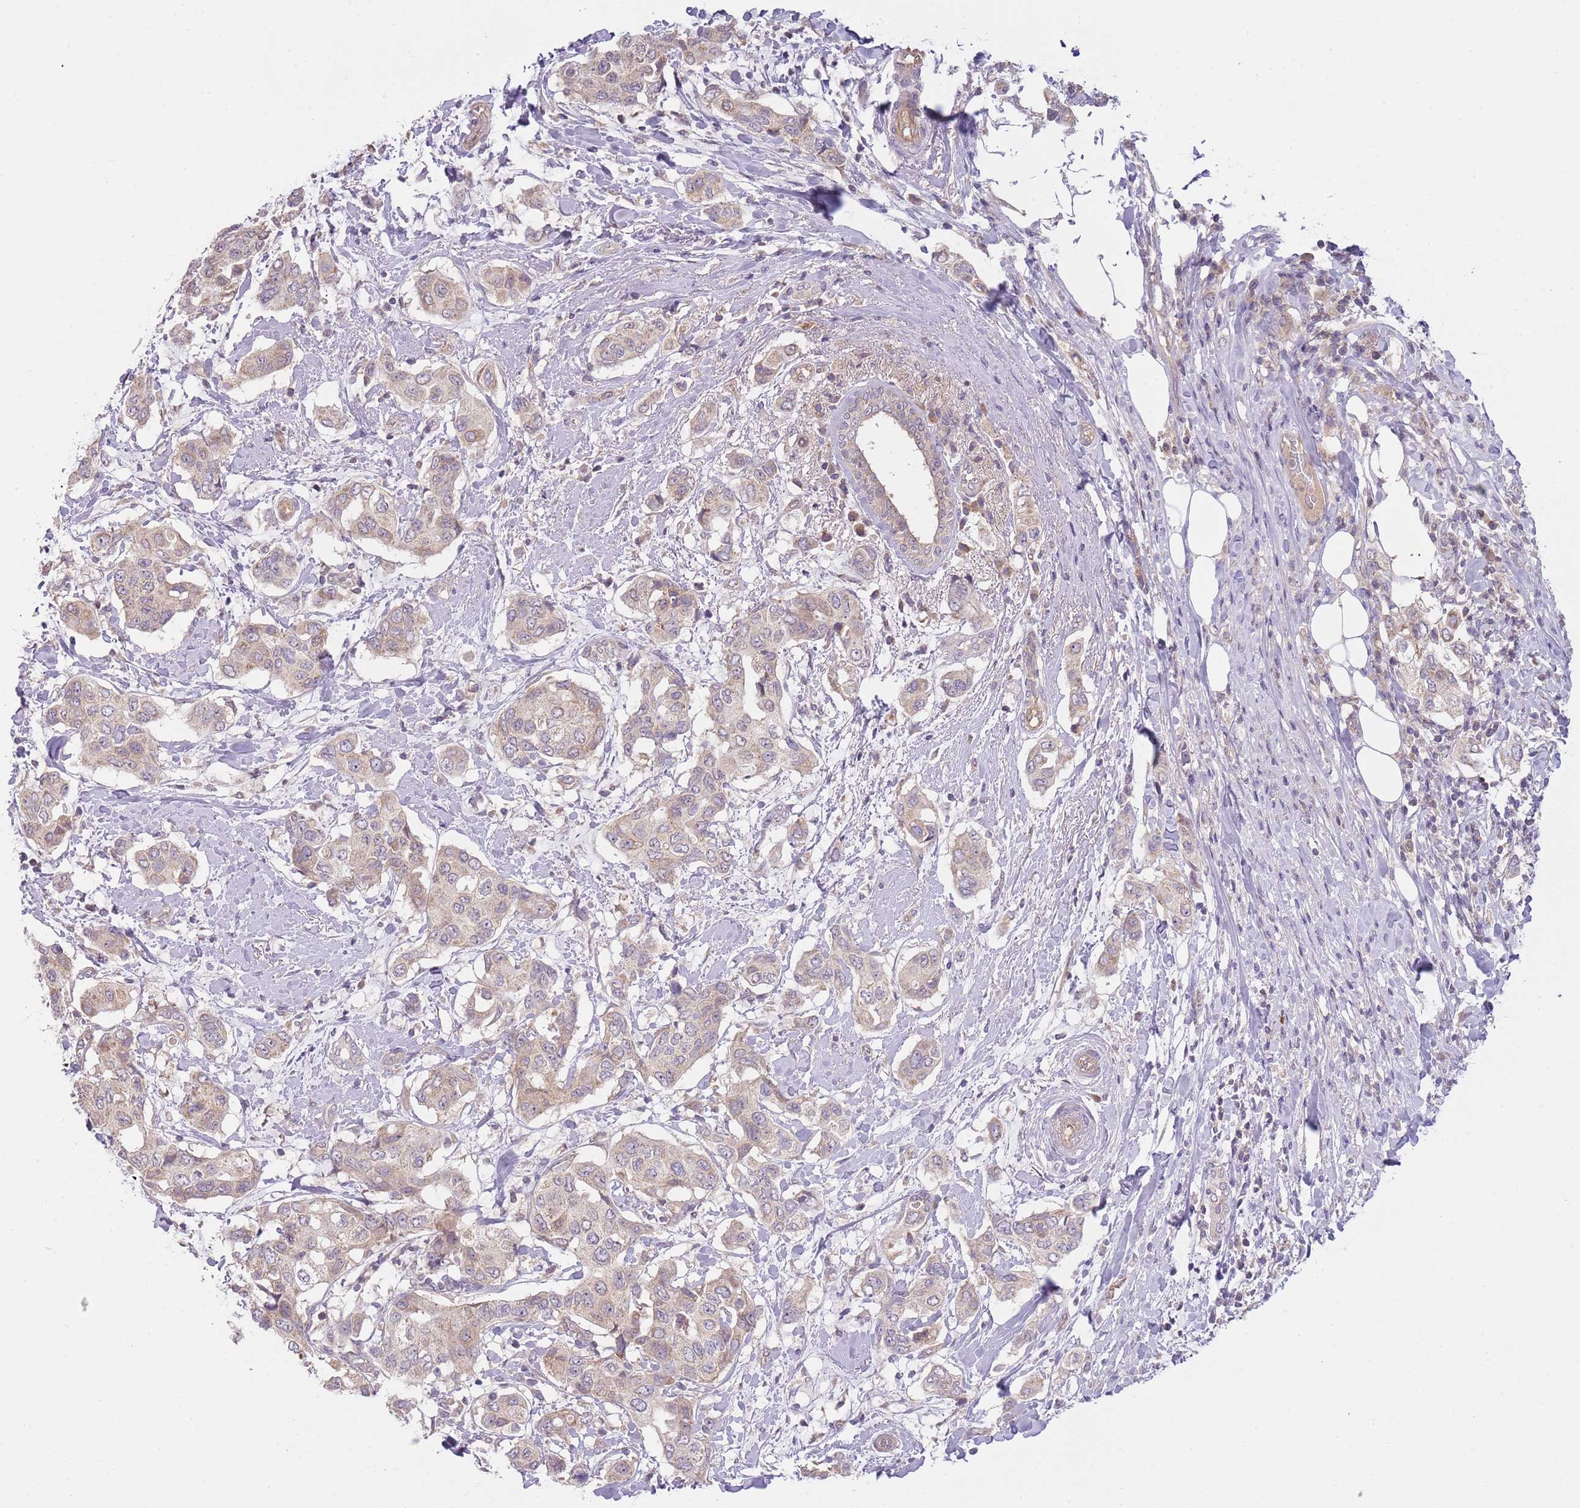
{"staining": {"intensity": "weak", "quantity": "25%-75%", "location": "cytoplasmic/membranous"}, "tissue": "breast cancer", "cell_type": "Tumor cells", "image_type": "cancer", "snomed": [{"axis": "morphology", "description": "Lobular carcinoma"}, {"axis": "topography", "description": "Breast"}], "caption": "Tumor cells reveal low levels of weak cytoplasmic/membranous staining in about 25%-75% of cells in human breast cancer.", "gene": "SKOR2", "patient": {"sex": "female", "age": 51}}